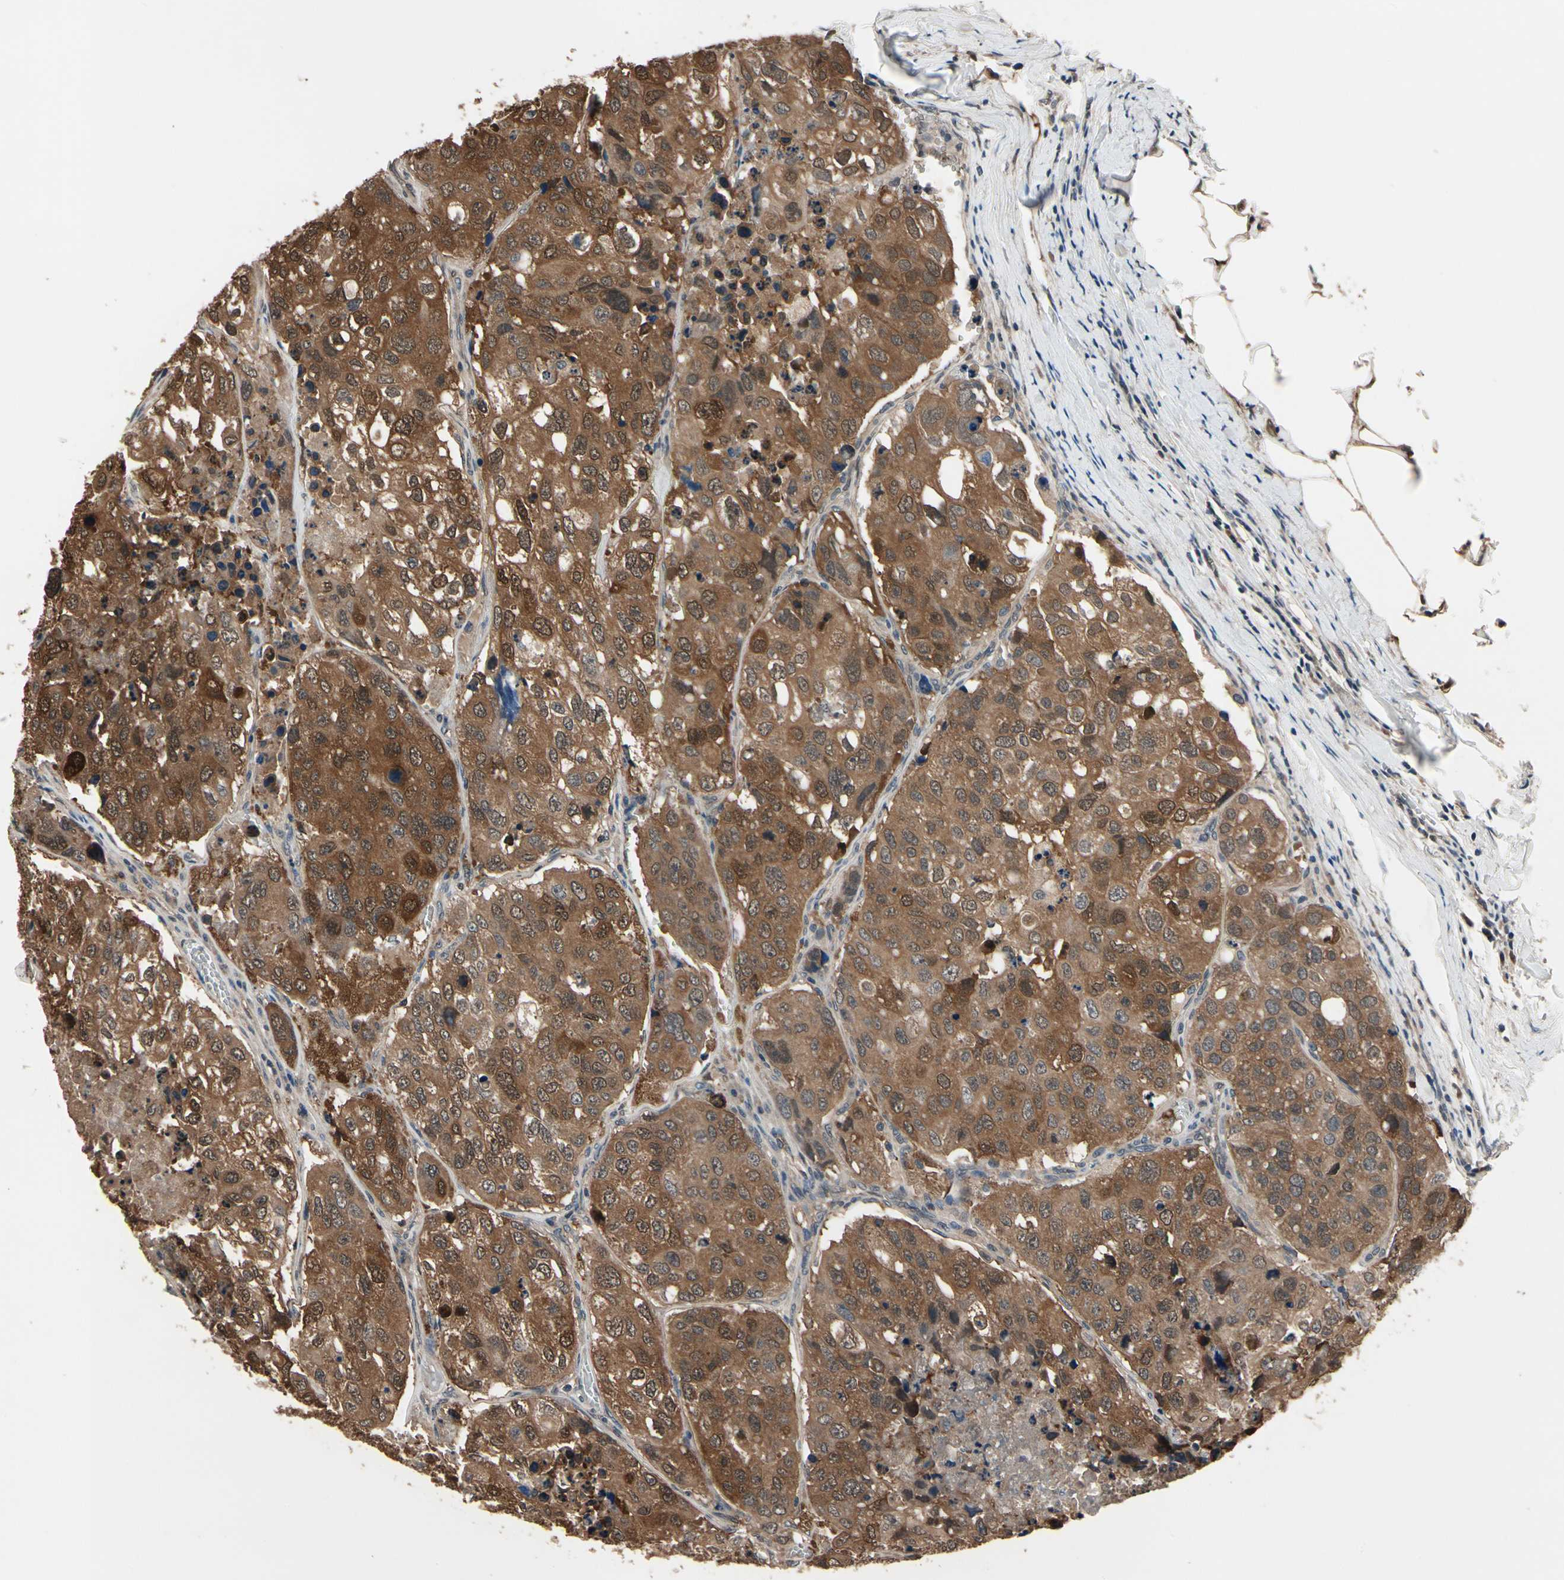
{"staining": {"intensity": "moderate", "quantity": ">75%", "location": "cytoplasmic/membranous,nuclear"}, "tissue": "urothelial cancer", "cell_type": "Tumor cells", "image_type": "cancer", "snomed": [{"axis": "morphology", "description": "Urothelial carcinoma, High grade"}, {"axis": "topography", "description": "Lymph node"}, {"axis": "topography", "description": "Urinary bladder"}], "caption": "Protein staining exhibits moderate cytoplasmic/membranous and nuclear staining in about >75% of tumor cells in urothelial cancer. The staining was performed using DAB to visualize the protein expression in brown, while the nuclei were stained in blue with hematoxylin (Magnification: 20x).", "gene": "PRDX6", "patient": {"sex": "male", "age": 51}}